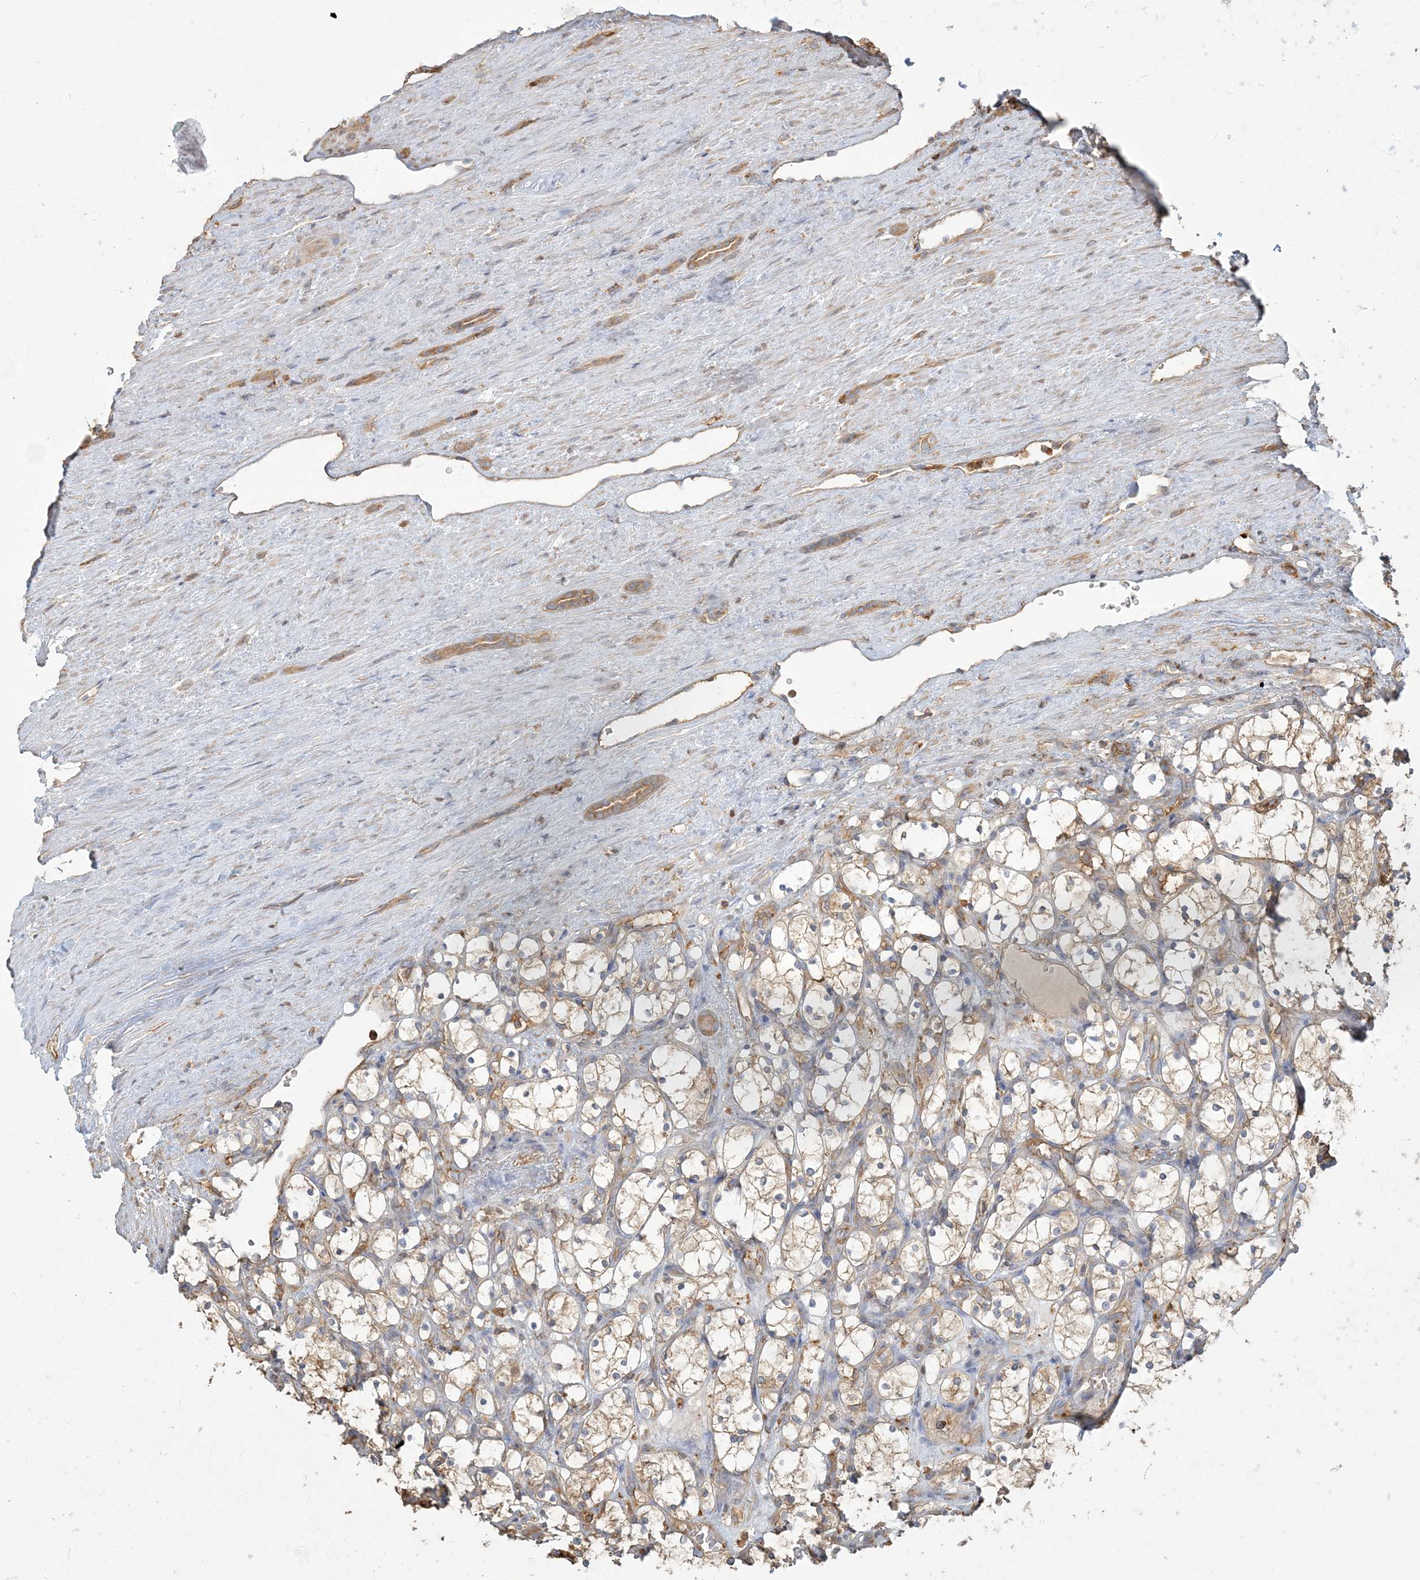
{"staining": {"intensity": "weak", "quantity": "25%-75%", "location": "cytoplasmic/membranous"}, "tissue": "renal cancer", "cell_type": "Tumor cells", "image_type": "cancer", "snomed": [{"axis": "morphology", "description": "Adenocarcinoma, NOS"}, {"axis": "topography", "description": "Kidney"}], "caption": "Tumor cells demonstrate weak cytoplasmic/membranous staining in about 25%-75% of cells in renal cancer (adenocarcinoma).", "gene": "ANKS1A", "patient": {"sex": "female", "age": 69}}